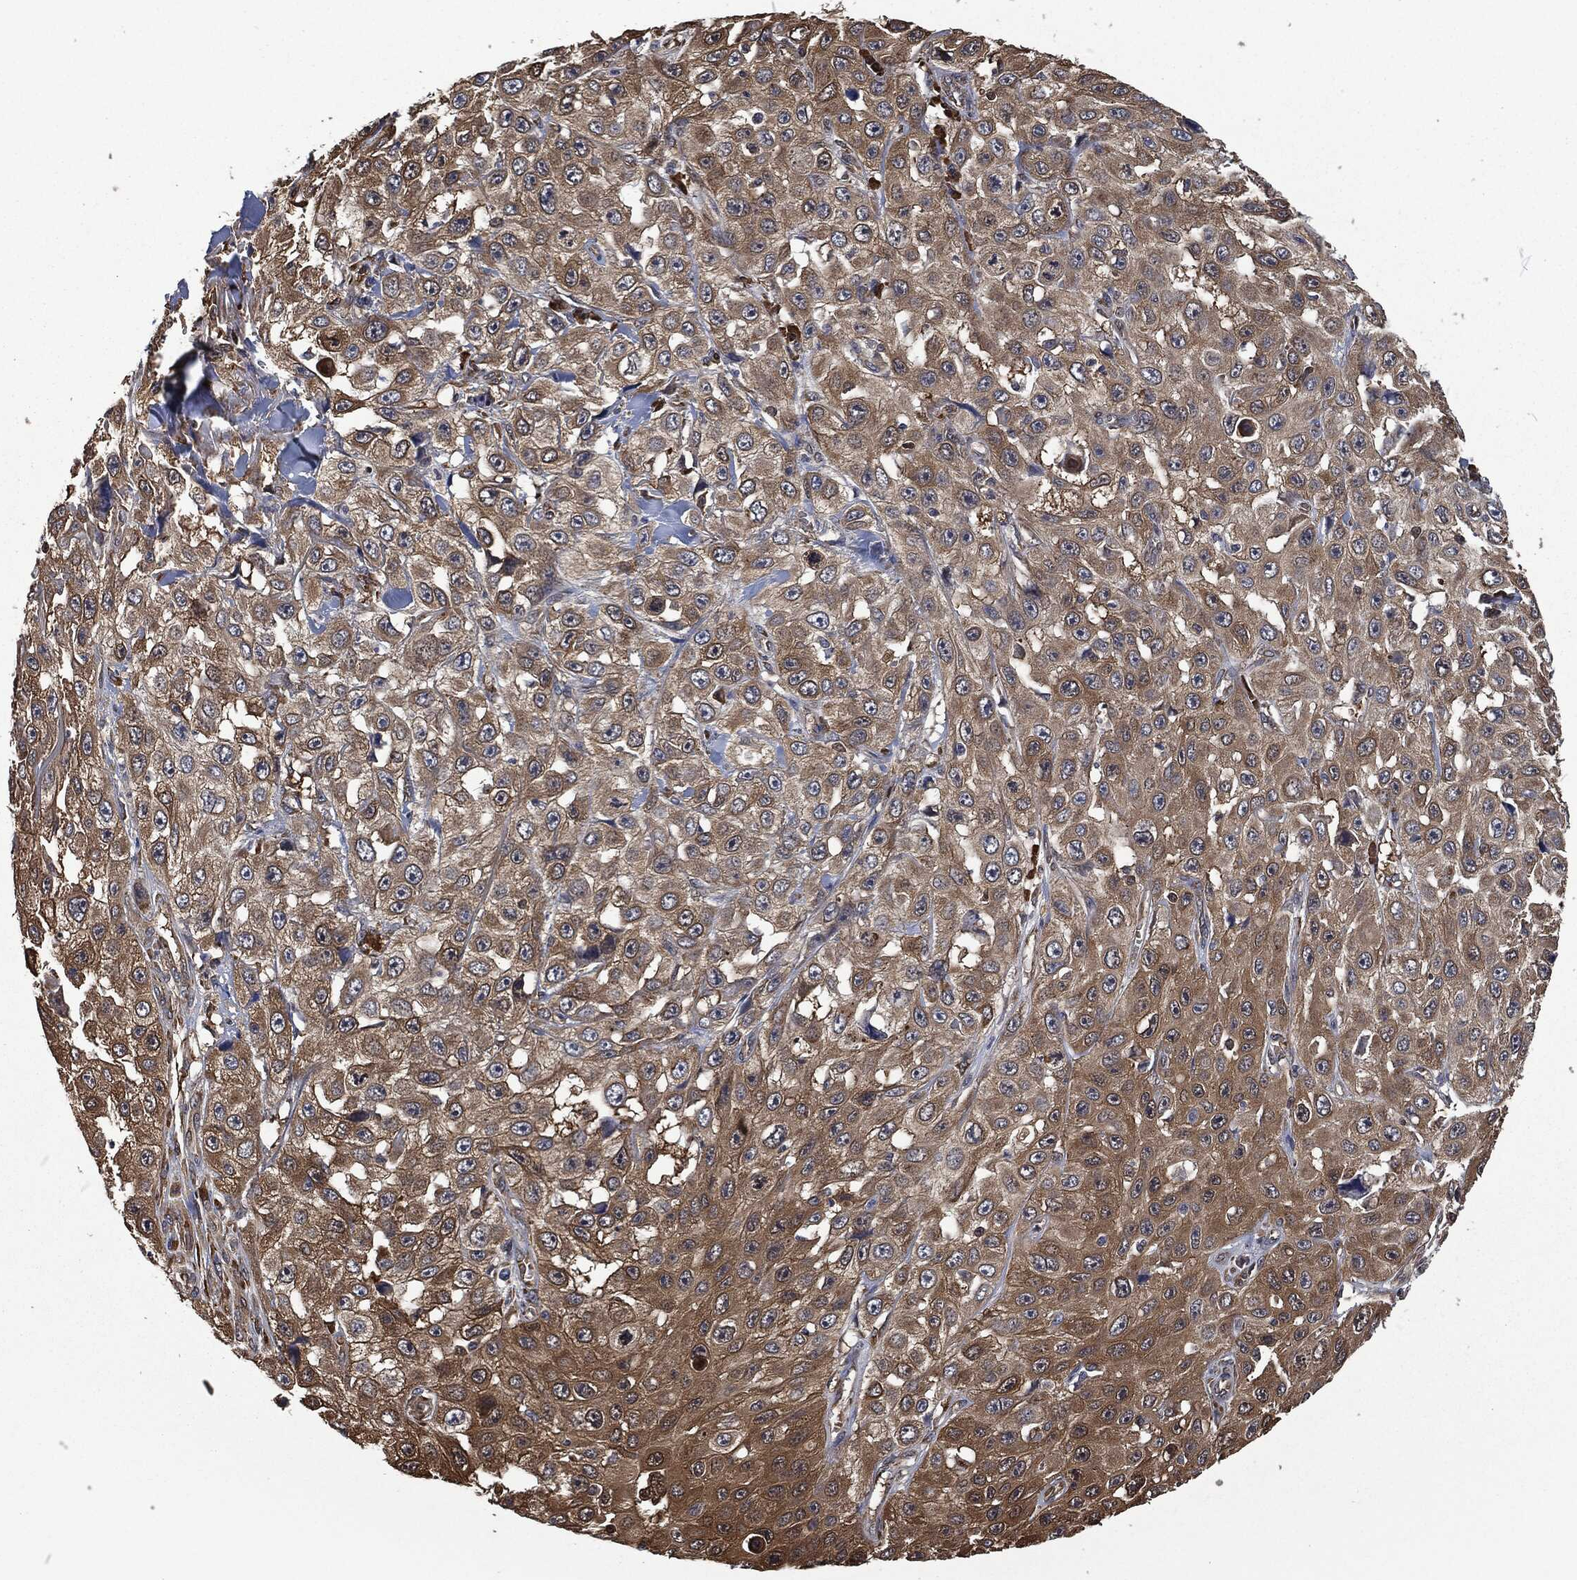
{"staining": {"intensity": "moderate", "quantity": ">75%", "location": "cytoplasmic/membranous"}, "tissue": "skin cancer", "cell_type": "Tumor cells", "image_type": "cancer", "snomed": [{"axis": "morphology", "description": "Squamous cell carcinoma, NOS"}, {"axis": "topography", "description": "Skin"}], "caption": "This histopathology image shows squamous cell carcinoma (skin) stained with immunohistochemistry (IHC) to label a protein in brown. The cytoplasmic/membranous of tumor cells show moderate positivity for the protein. Nuclei are counter-stained blue.", "gene": "PRDX4", "patient": {"sex": "male", "age": 82}}